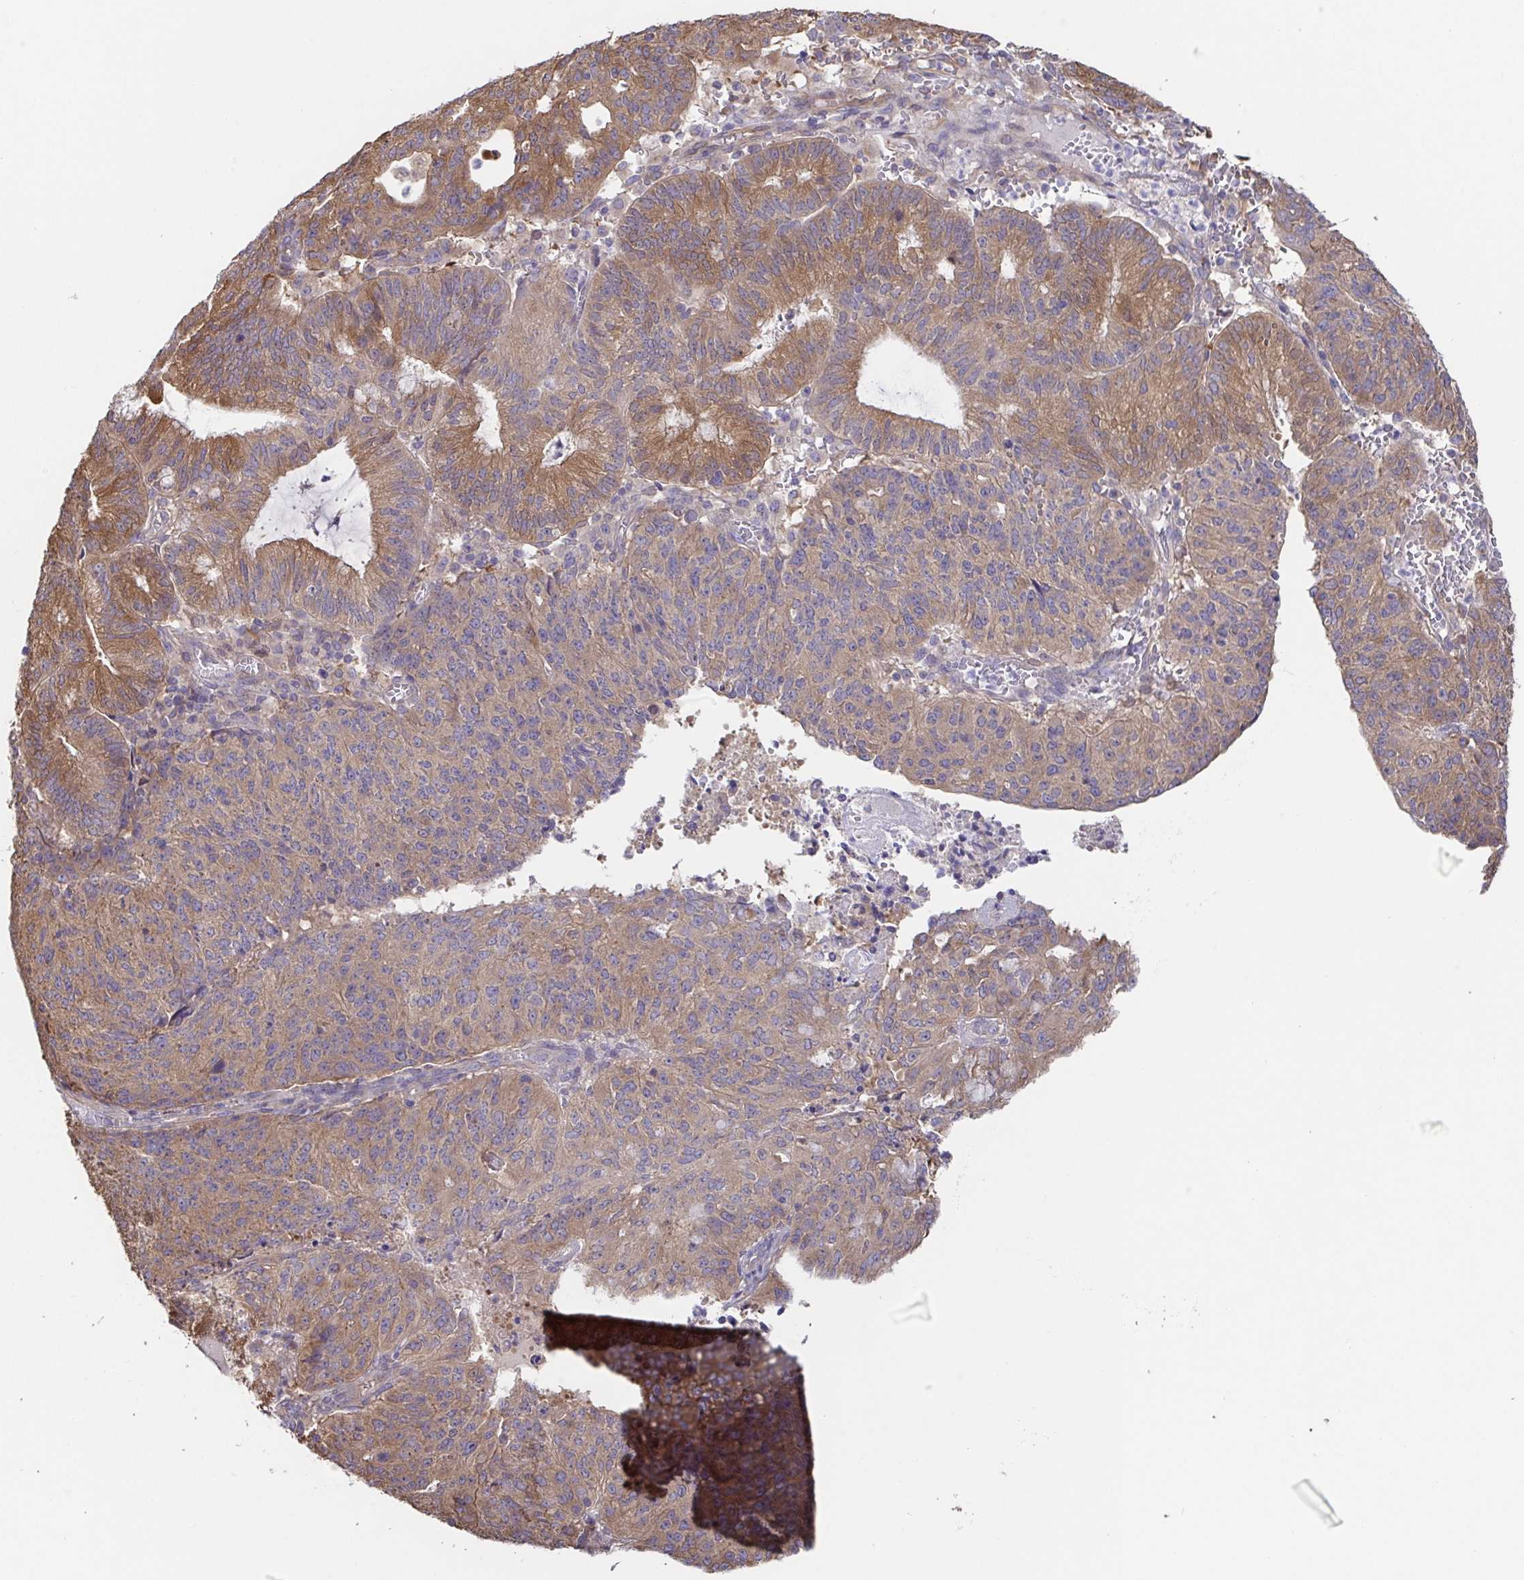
{"staining": {"intensity": "moderate", "quantity": ">75%", "location": "cytoplasmic/membranous"}, "tissue": "endometrial cancer", "cell_type": "Tumor cells", "image_type": "cancer", "snomed": [{"axis": "morphology", "description": "Adenocarcinoma, NOS"}, {"axis": "topography", "description": "Endometrium"}], "caption": "Tumor cells display moderate cytoplasmic/membranous expression in approximately >75% of cells in endometrial cancer (adenocarcinoma). (brown staining indicates protein expression, while blue staining denotes nuclei).", "gene": "EIF3D", "patient": {"sex": "female", "age": 82}}